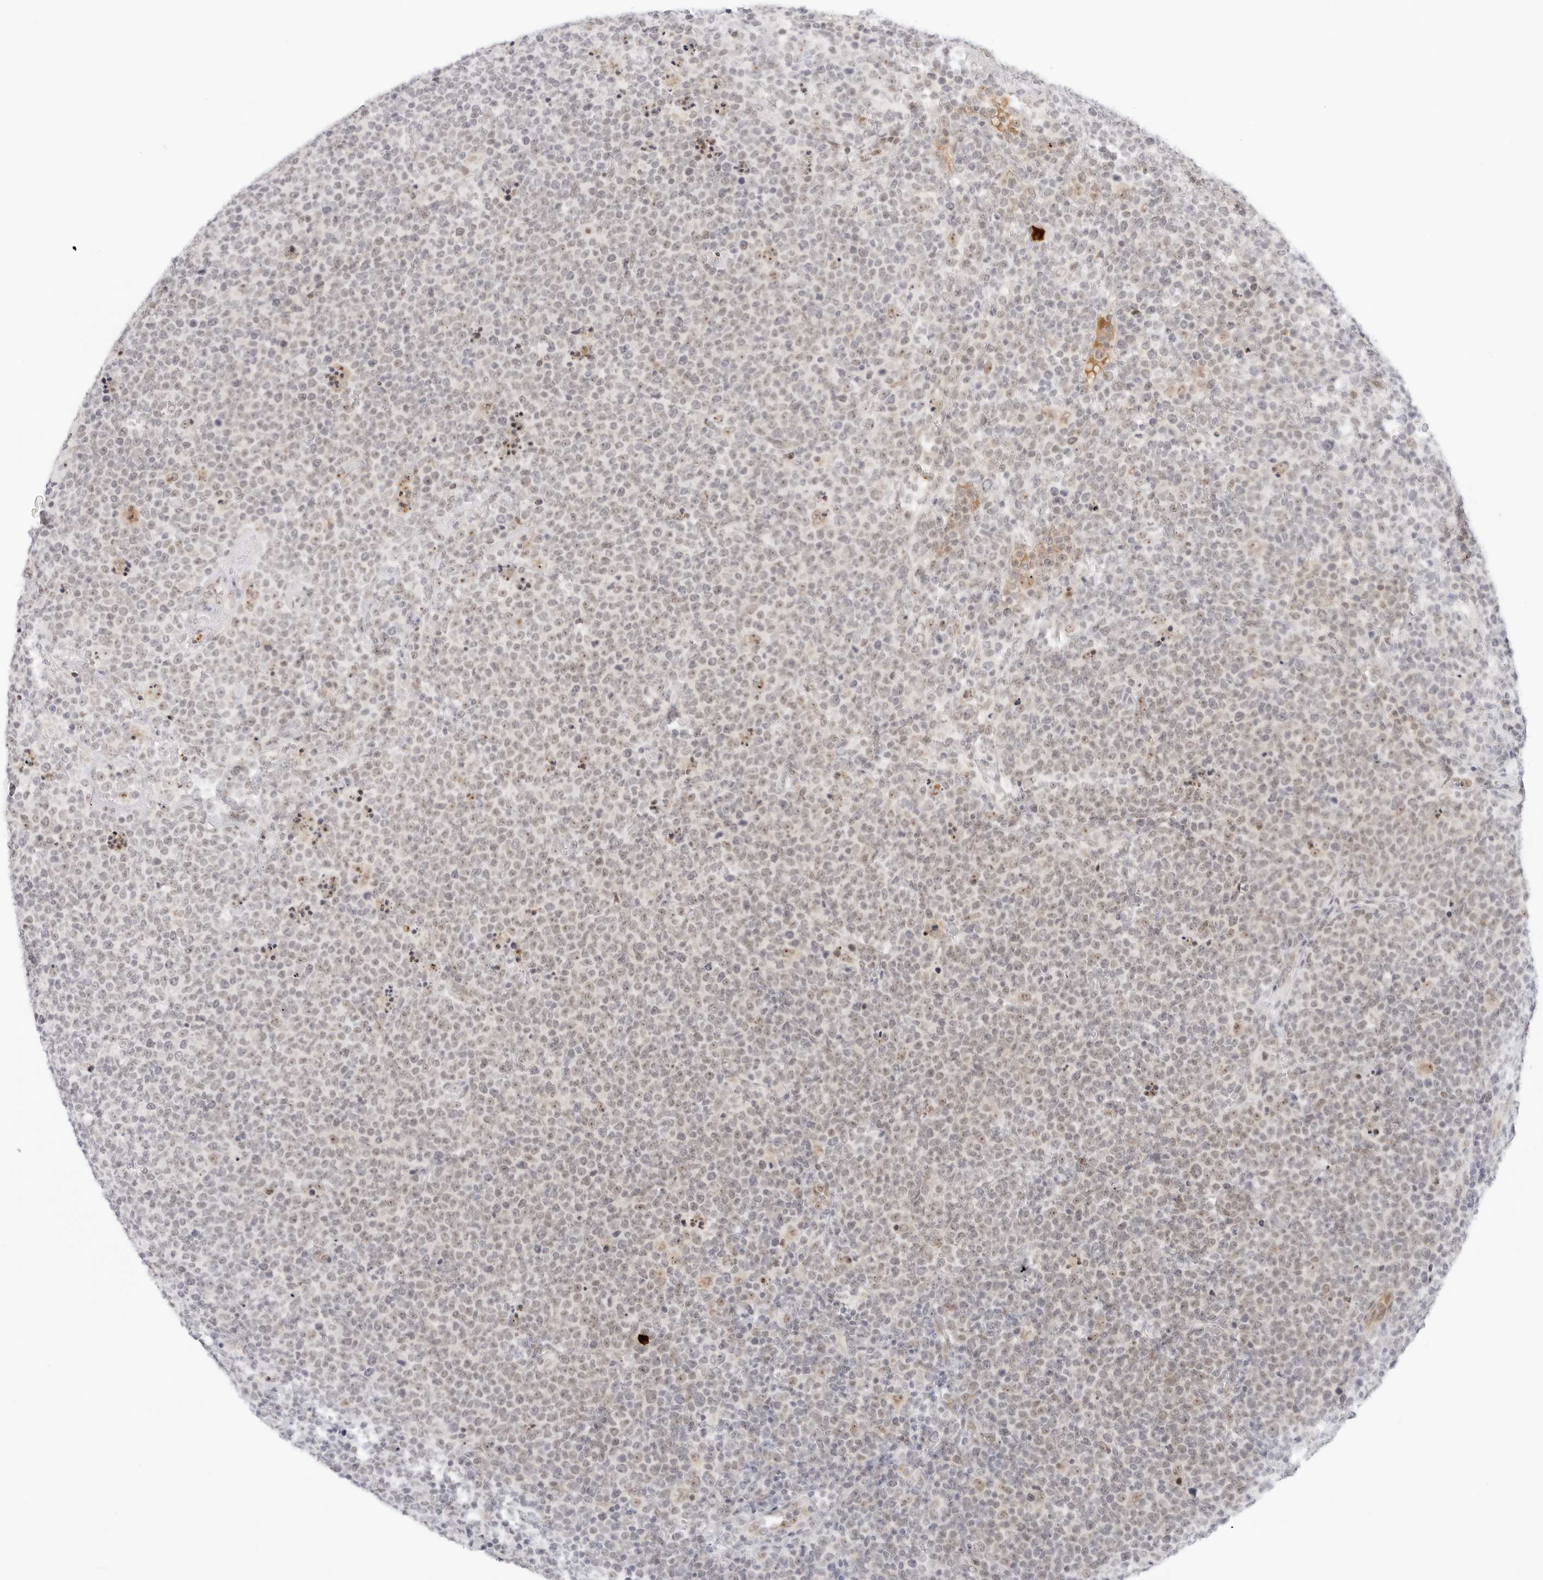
{"staining": {"intensity": "weak", "quantity": "25%-75%", "location": "nuclear"}, "tissue": "lymphoma", "cell_type": "Tumor cells", "image_type": "cancer", "snomed": [{"axis": "morphology", "description": "Malignant lymphoma, non-Hodgkin's type, High grade"}, {"axis": "topography", "description": "Lymph node"}], "caption": "Protein expression analysis of malignant lymphoma, non-Hodgkin's type (high-grade) reveals weak nuclear expression in approximately 25%-75% of tumor cells.", "gene": "HIPK3", "patient": {"sex": "male", "age": 61}}